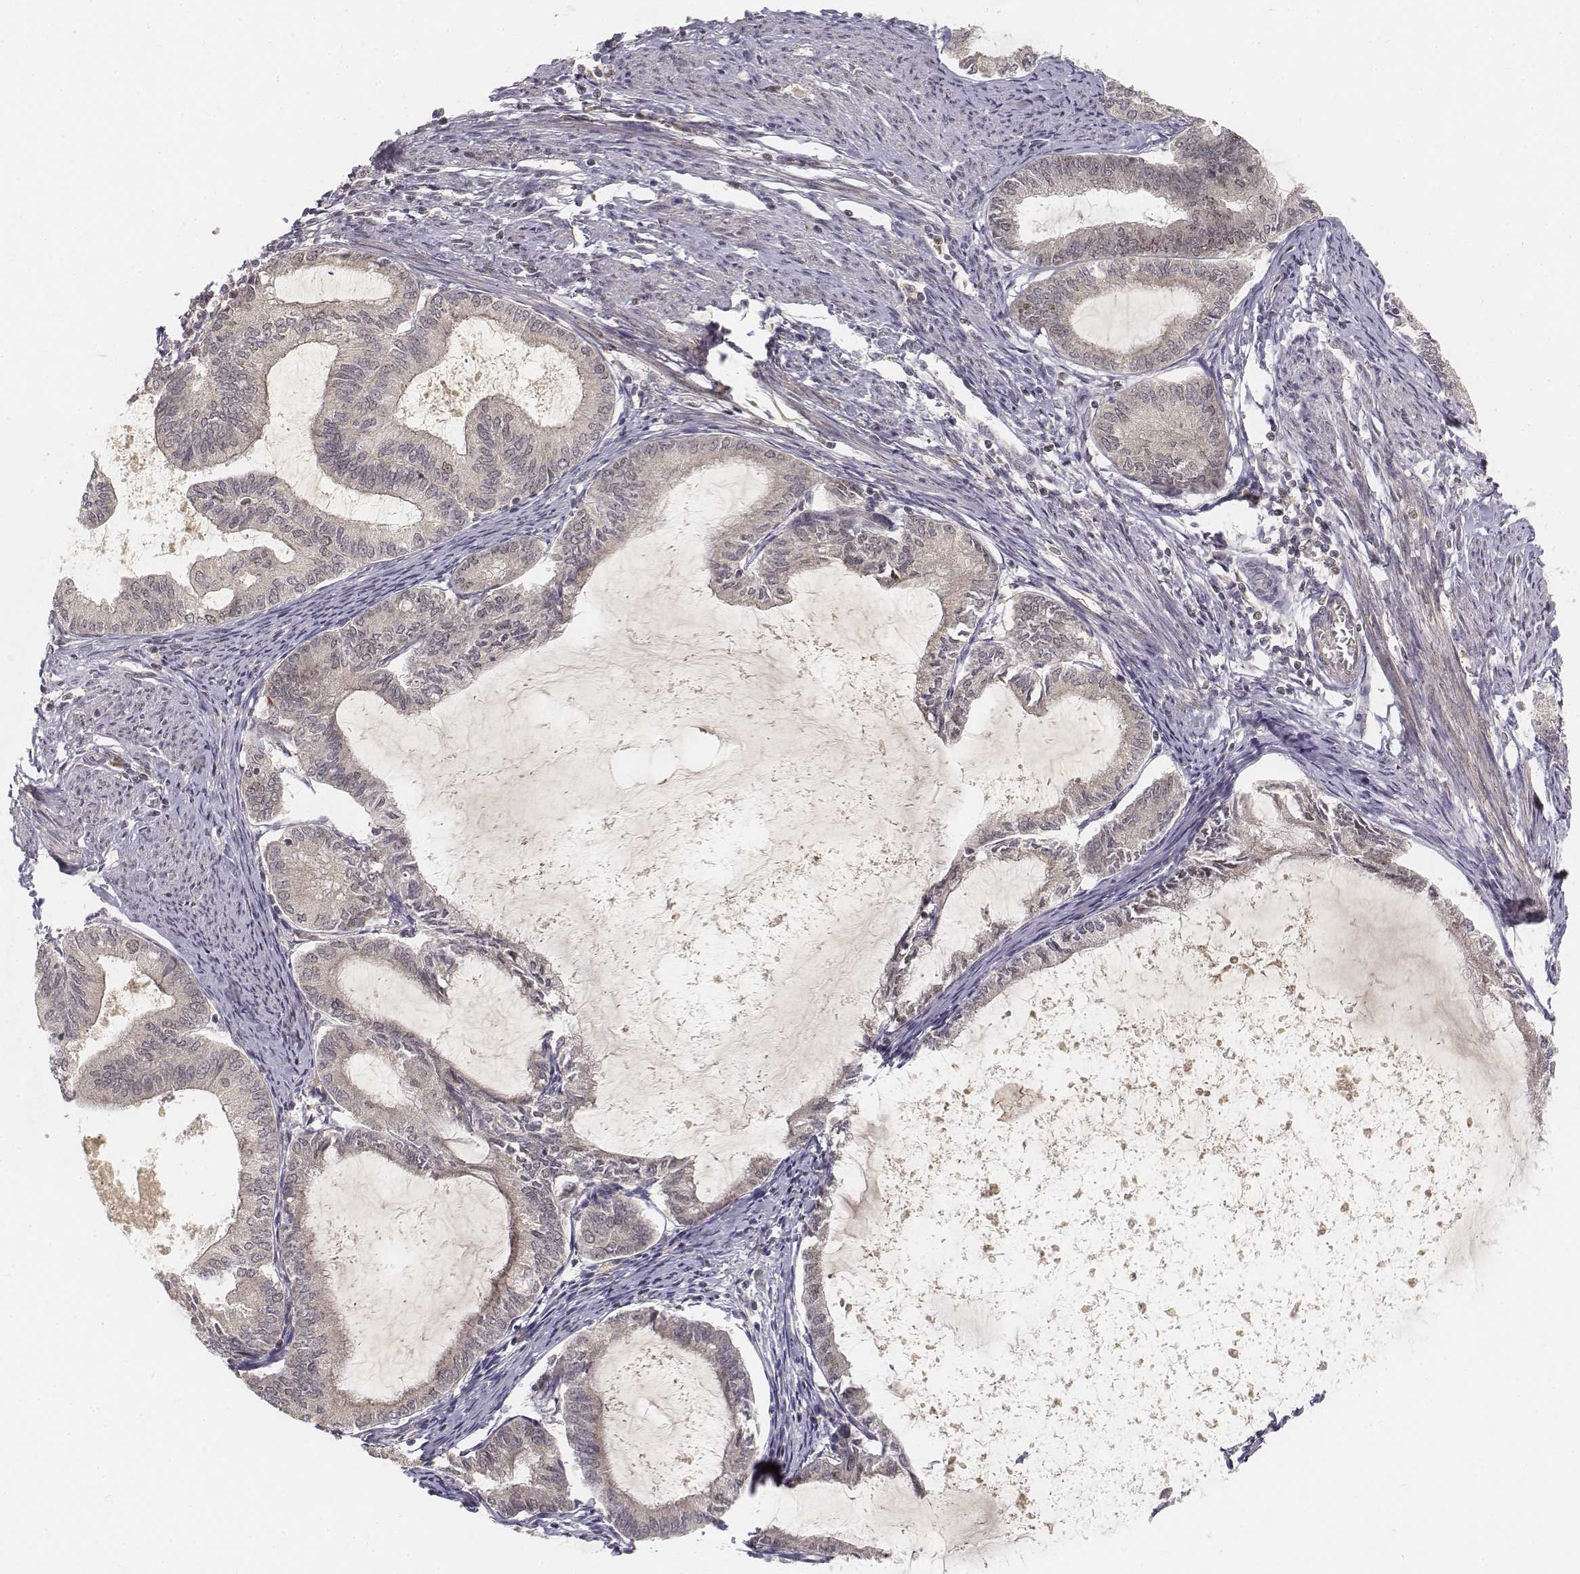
{"staining": {"intensity": "negative", "quantity": "none", "location": "none"}, "tissue": "endometrial cancer", "cell_type": "Tumor cells", "image_type": "cancer", "snomed": [{"axis": "morphology", "description": "Adenocarcinoma, NOS"}, {"axis": "topography", "description": "Endometrium"}], "caption": "Endometrial cancer was stained to show a protein in brown. There is no significant staining in tumor cells. (IHC, brightfield microscopy, high magnification).", "gene": "FANCD2", "patient": {"sex": "female", "age": 86}}